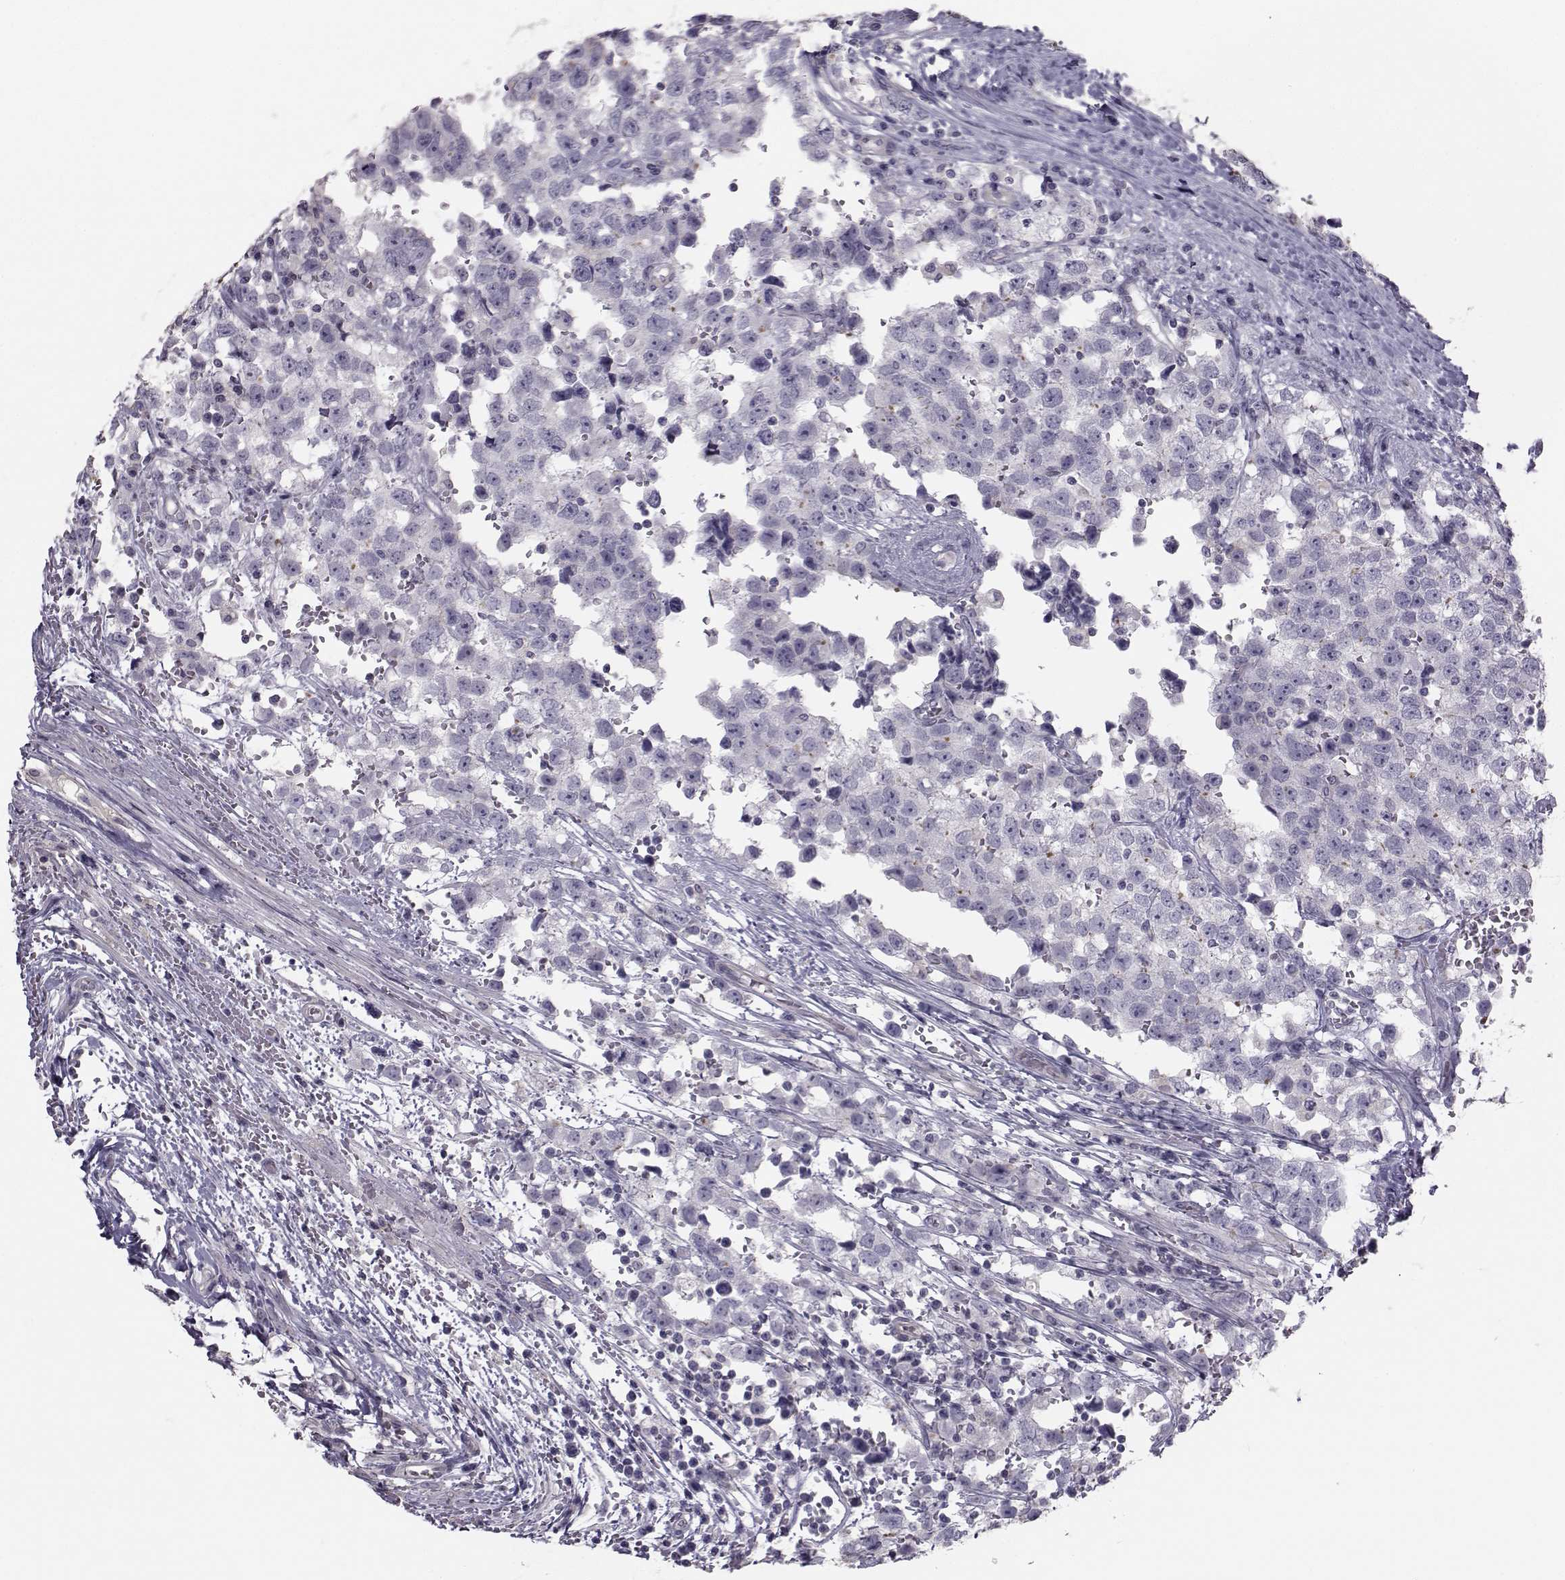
{"staining": {"intensity": "negative", "quantity": "none", "location": "none"}, "tissue": "testis cancer", "cell_type": "Tumor cells", "image_type": "cancer", "snomed": [{"axis": "morphology", "description": "Seminoma, NOS"}, {"axis": "topography", "description": "Testis"}], "caption": "Immunohistochemical staining of human seminoma (testis) demonstrates no significant positivity in tumor cells.", "gene": "GARIN3", "patient": {"sex": "male", "age": 34}}